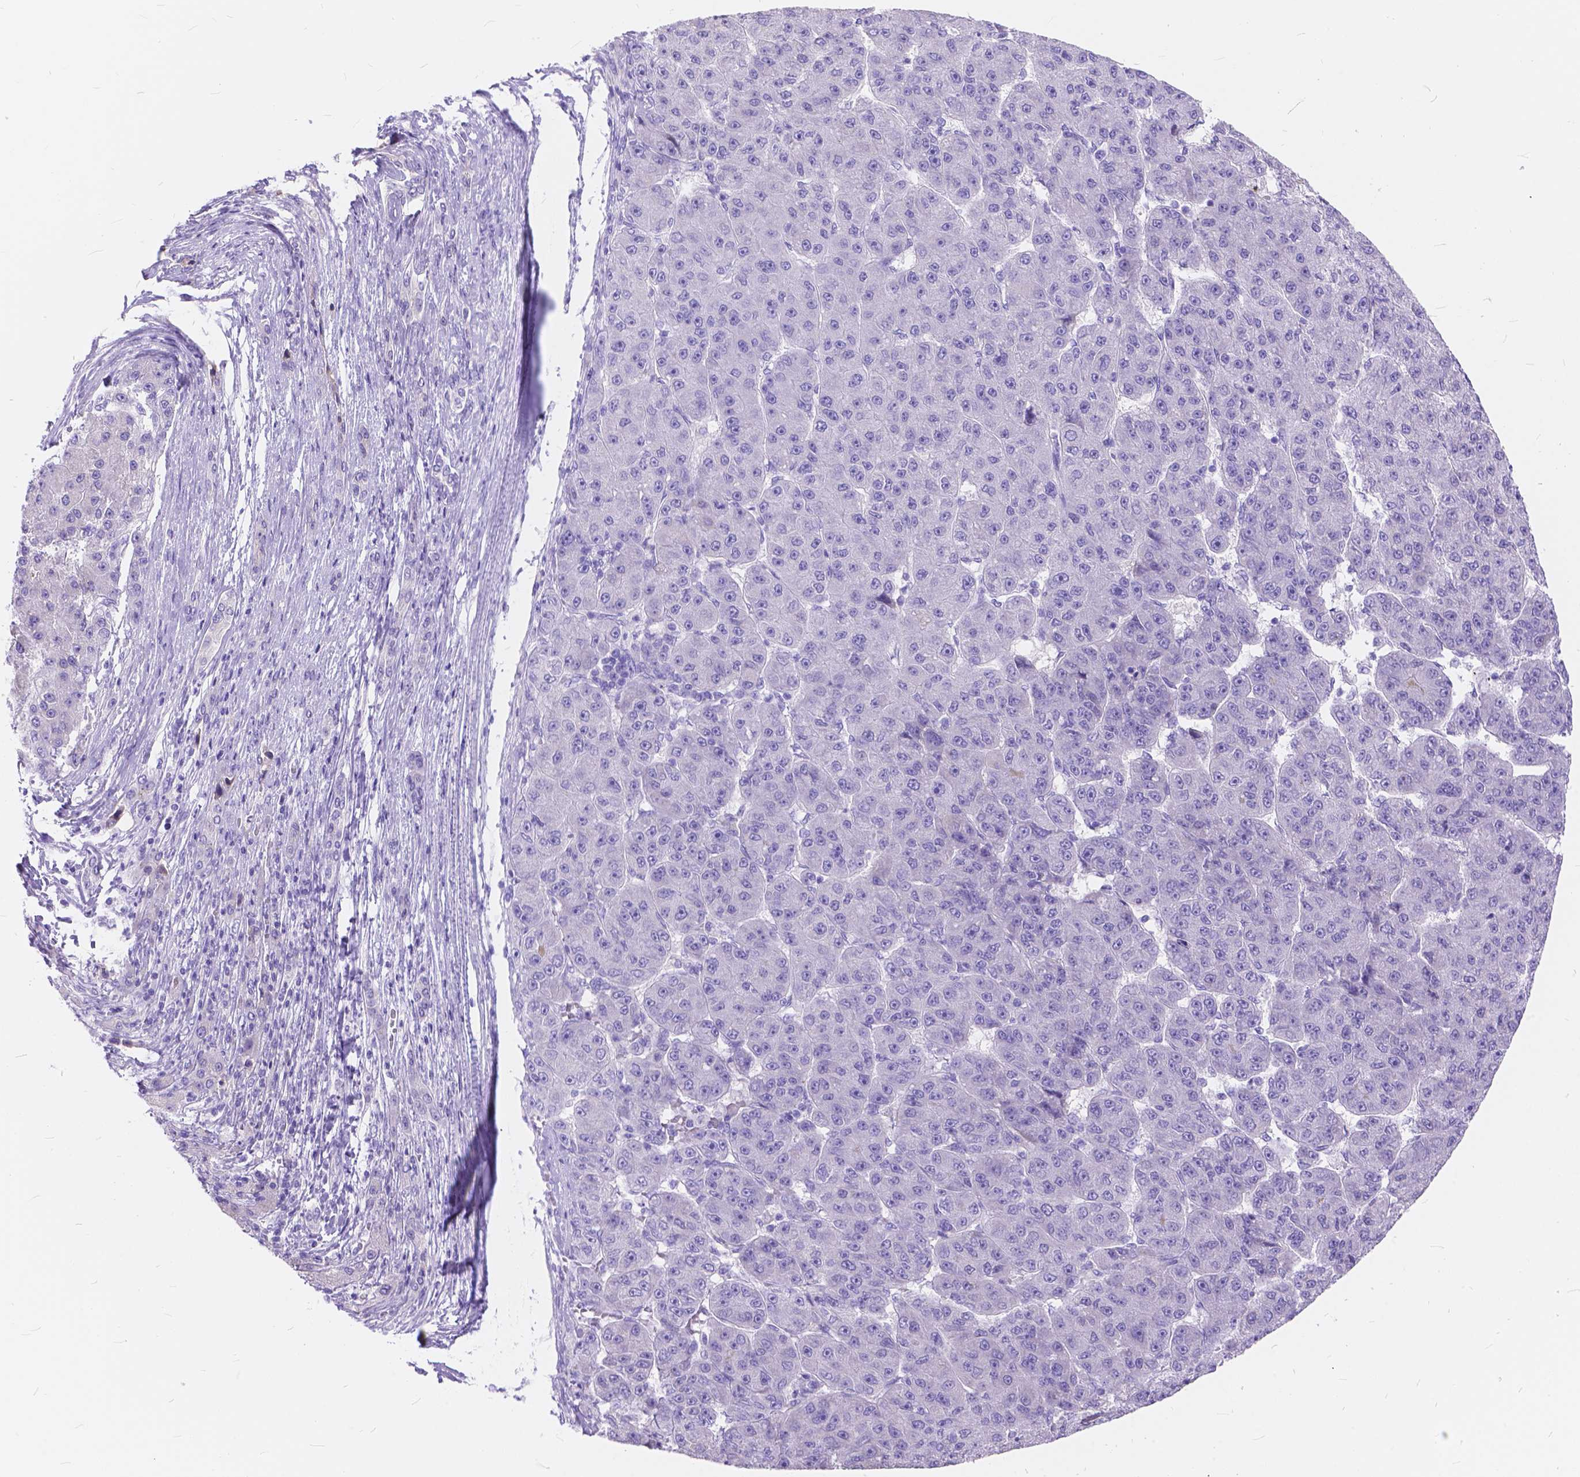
{"staining": {"intensity": "negative", "quantity": "none", "location": "none"}, "tissue": "liver cancer", "cell_type": "Tumor cells", "image_type": "cancer", "snomed": [{"axis": "morphology", "description": "Carcinoma, Hepatocellular, NOS"}, {"axis": "topography", "description": "Liver"}], "caption": "IHC histopathology image of neoplastic tissue: liver hepatocellular carcinoma stained with DAB (3,3'-diaminobenzidine) exhibits no significant protein expression in tumor cells.", "gene": "FOXL2", "patient": {"sex": "male", "age": 67}}